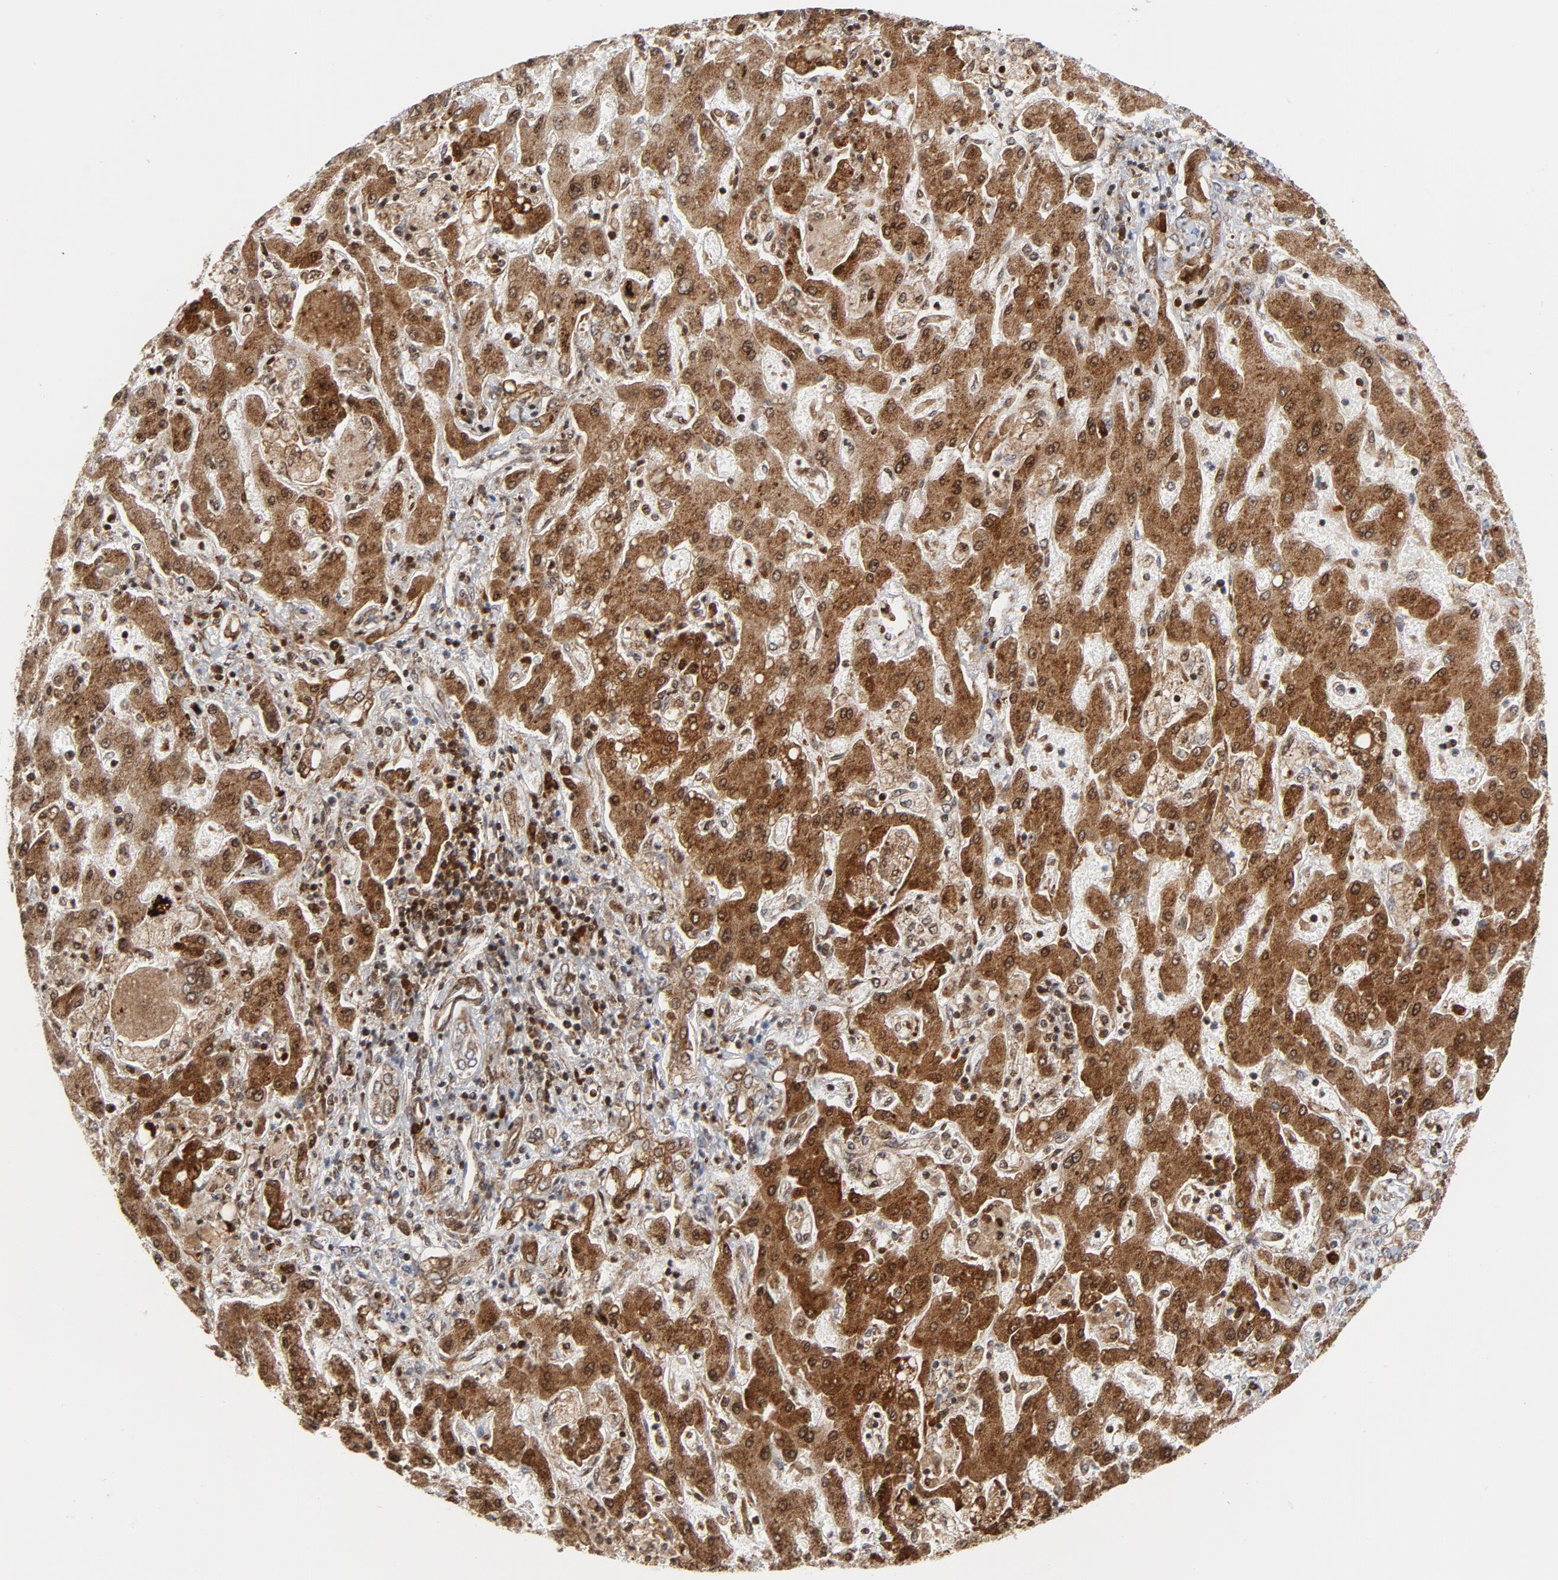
{"staining": {"intensity": "strong", "quantity": ">75%", "location": "cytoplasmic/membranous,nuclear"}, "tissue": "liver cancer", "cell_type": "Tumor cells", "image_type": "cancer", "snomed": [{"axis": "morphology", "description": "Cholangiocarcinoma"}, {"axis": "topography", "description": "Liver"}], "caption": "Immunohistochemical staining of human cholangiocarcinoma (liver) shows strong cytoplasmic/membranous and nuclear protein staining in approximately >75% of tumor cells.", "gene": "CYCS", "patient": {"sex": "male", "age": 50}}